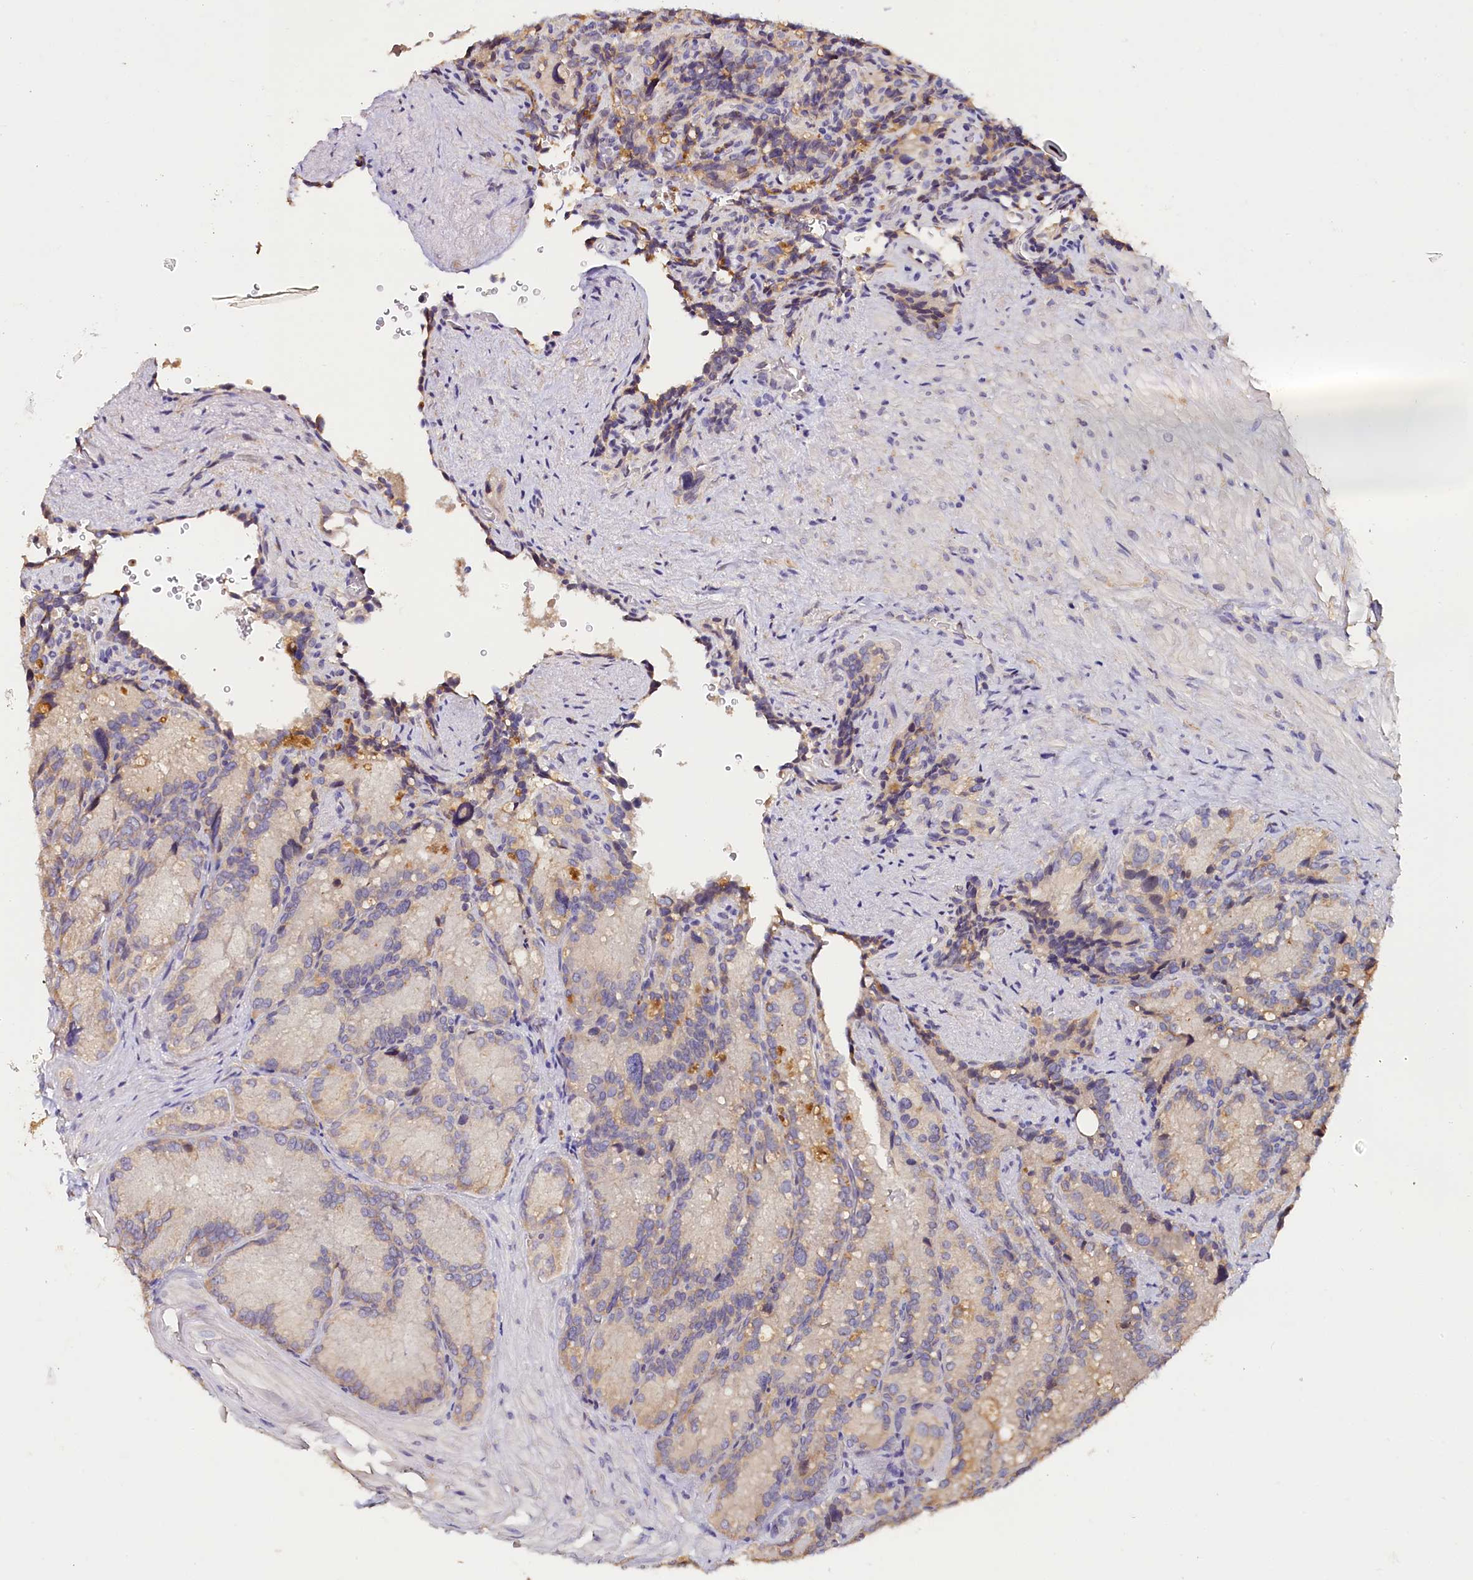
{"staining": {"intensity": "weak", "quantity": ">75%", "location": "cytoplasmic/membranous"}, "tissue": "seminal vesicle", "cell_type": "Glandular cells", "image_type": "normal", "snomed": [{"axis": "morphology", "description": "Normal tissue, NOS"}, {"axis": "topography", "description": "Seminal veicle"}], "caption": "Immunohistochemical staining of unremarkable seminal vesicle shows low levels of weak cytoplasmic/membranous staining in approximately >75% of glandular cells. (brown staining indicates protein expression, while blue staining denotes nuclei).", "gene": "KATNB1", "patient": {"sex": "male", "age": 62}}